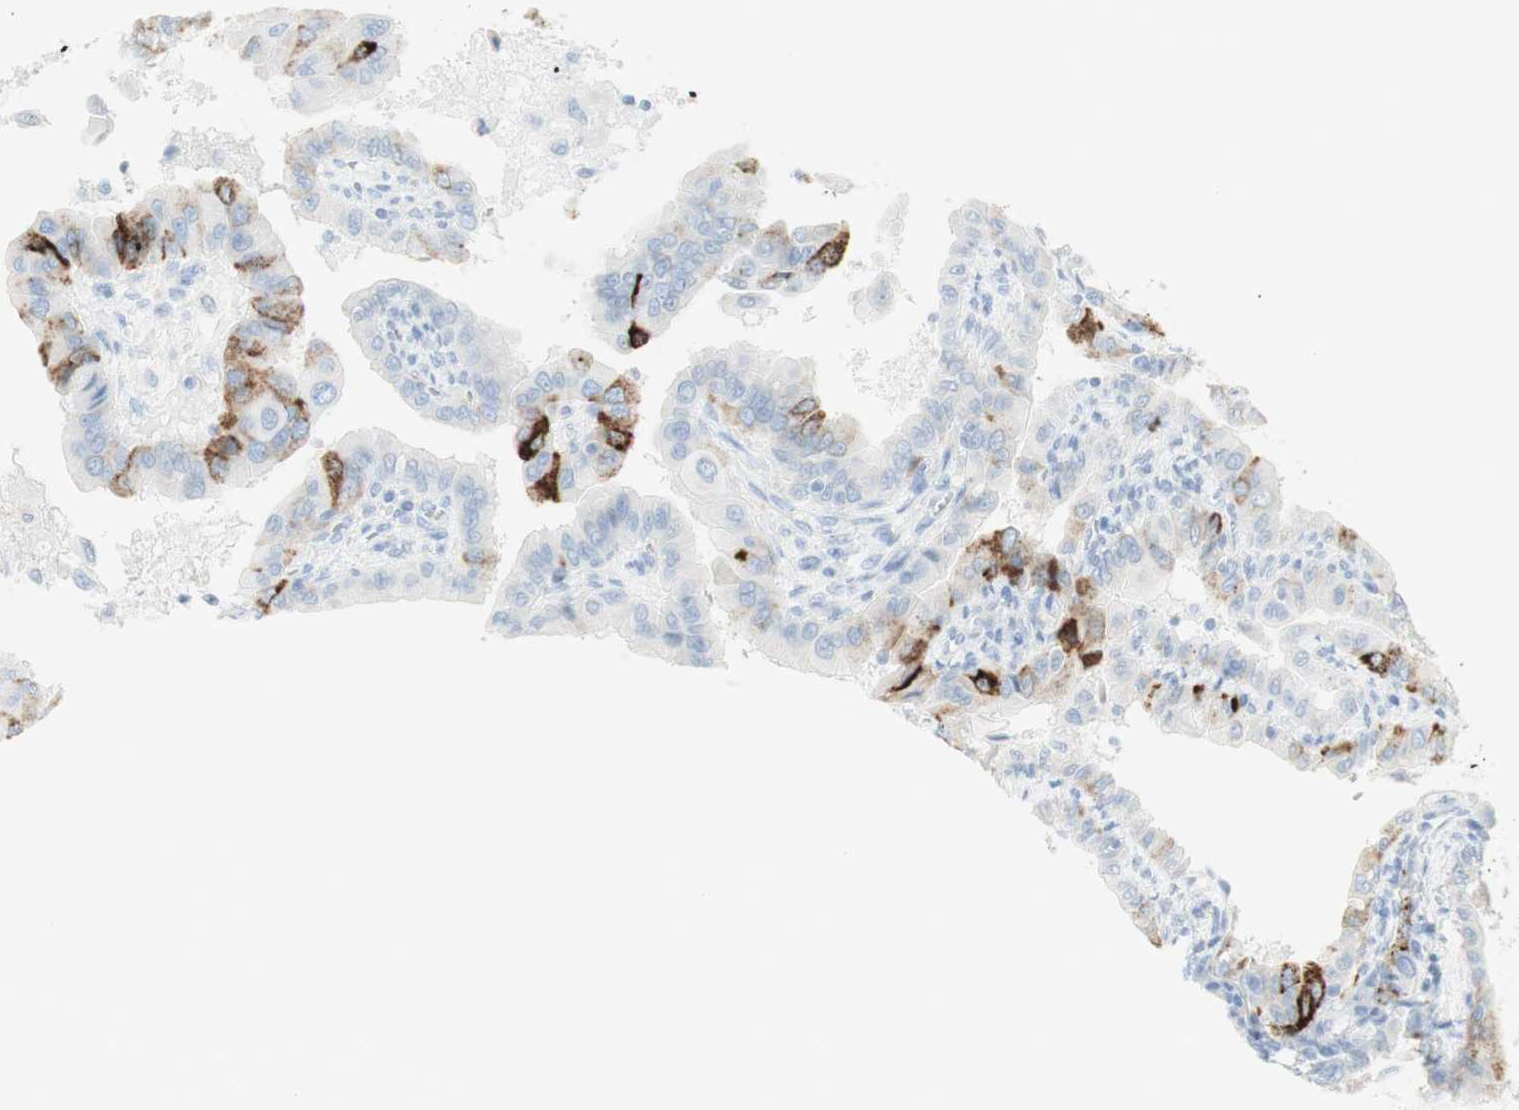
{"staining": {"intensity": "strong", "quantity": "<25%", "location": "cytoplasmic/membranous"}, "tissue": "thyroid cancer", "cell_type": "Tumor cells", "image_type": "cancer", "snomed": [{"axis": "morphology", "description": "Papillary adenocarcinoma, NOS"}, {"axis": "topography", "description": "Thyroid gland"}], "caption": "A brown stain labels strong cytoplasmic/membranous positivity of a protein in human thyroid papillary adenocarcinoma tumor cells.", "gene": "NAPSA", "patient": {"sex": "male", "age": 33}}